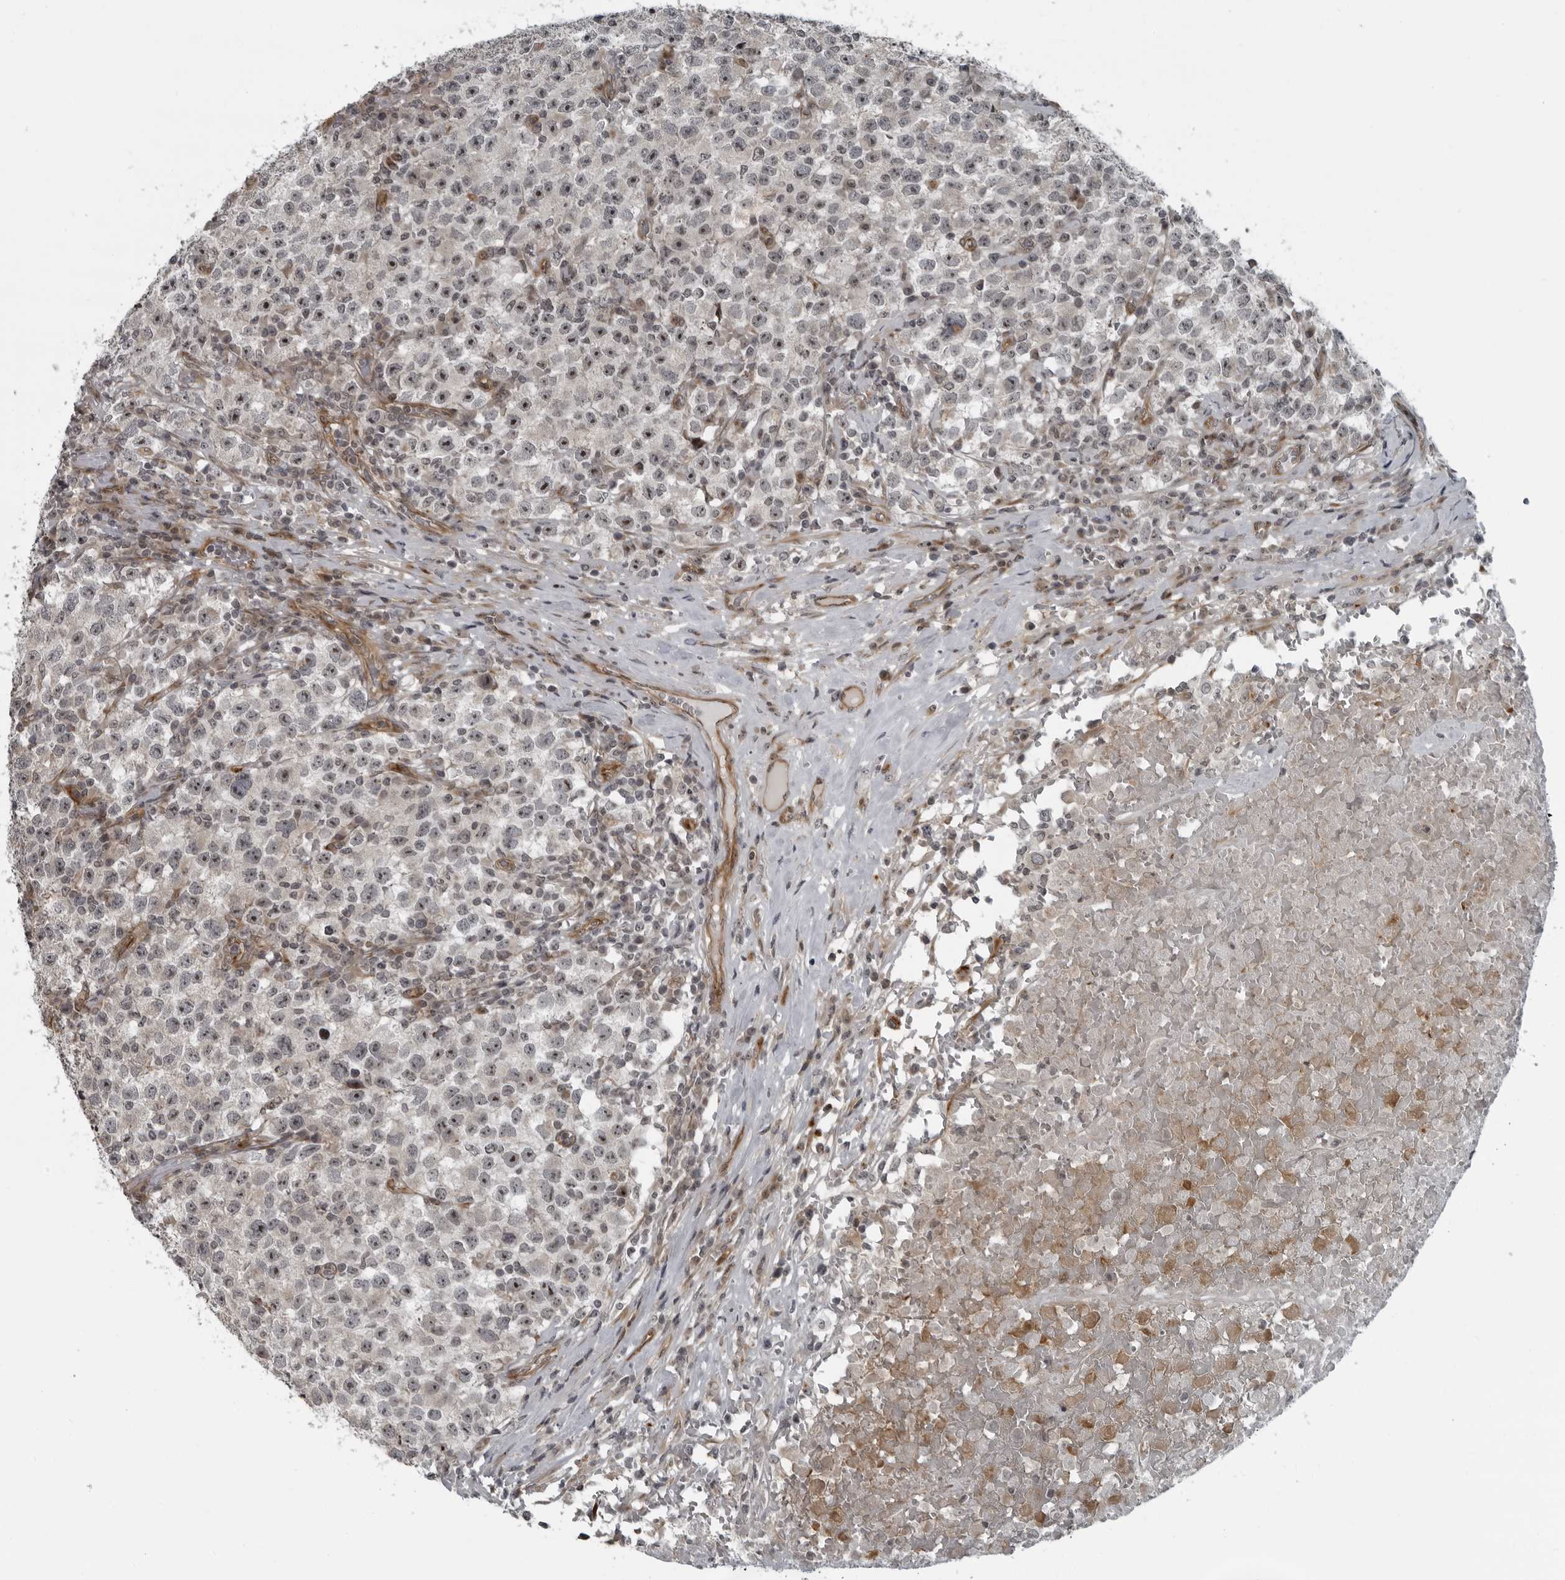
{"staining": {"intensity": "moderate", "quantity": "<25%", "location": "nuclear"}, "tissue": "testis cancer", "cell_type": "Tumor cells", "image_type": "cancer", "snomed": [{"axis": "morphology", "description": "Seminoma, NOS"}, {"axis": "topography", "description": "Testis"}], "caption": "Immunohistochemistry (IHC) of human testis seminoma displays low levels of moderate nuclear positivity in approximately <25% of tumor cells.", "gene": "FAM102B", "patient": {"sex": "male", "age": 22}}